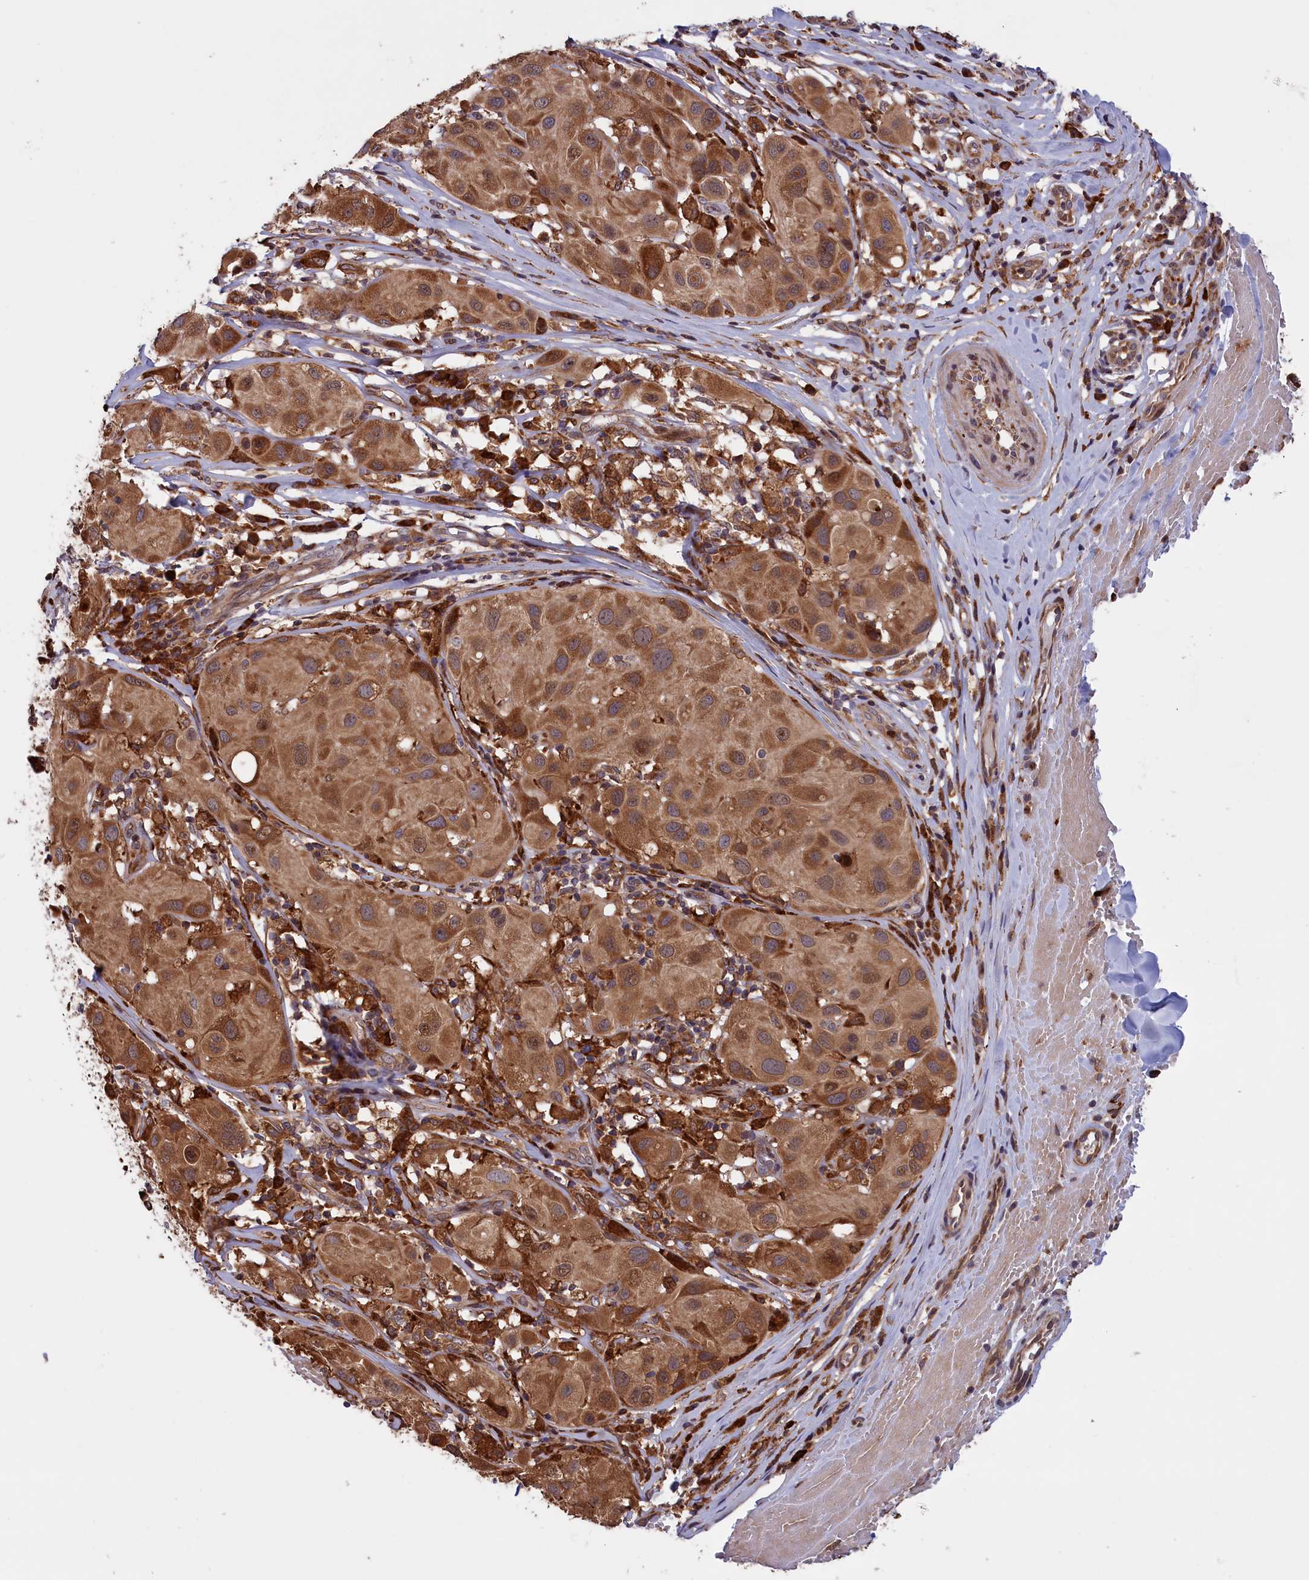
{"staining": {"intensity": "moderate", "quantity": ">75%", "location": "cytoplasmic/membranous"}, "tissue": "melanoma", "cell_type": "Tumor cells", "image_type": "cancer", "snomed": [{"axis": "morphology", "description": "Malignant melanoma, Metastatic site"}, {"axis": "topography", "description": "Skin"}], "caption": "Protein expression by IHC exhibits moderate cytoplasmic/membranous expression in approximately >75% of tumor cells in malignant melanoma (metastatic site). The protein is shown in brown color, while the nuclei are stained blue.", "gene": "PLA2G4C", "patient": {"sex": "male", "age": 41}}